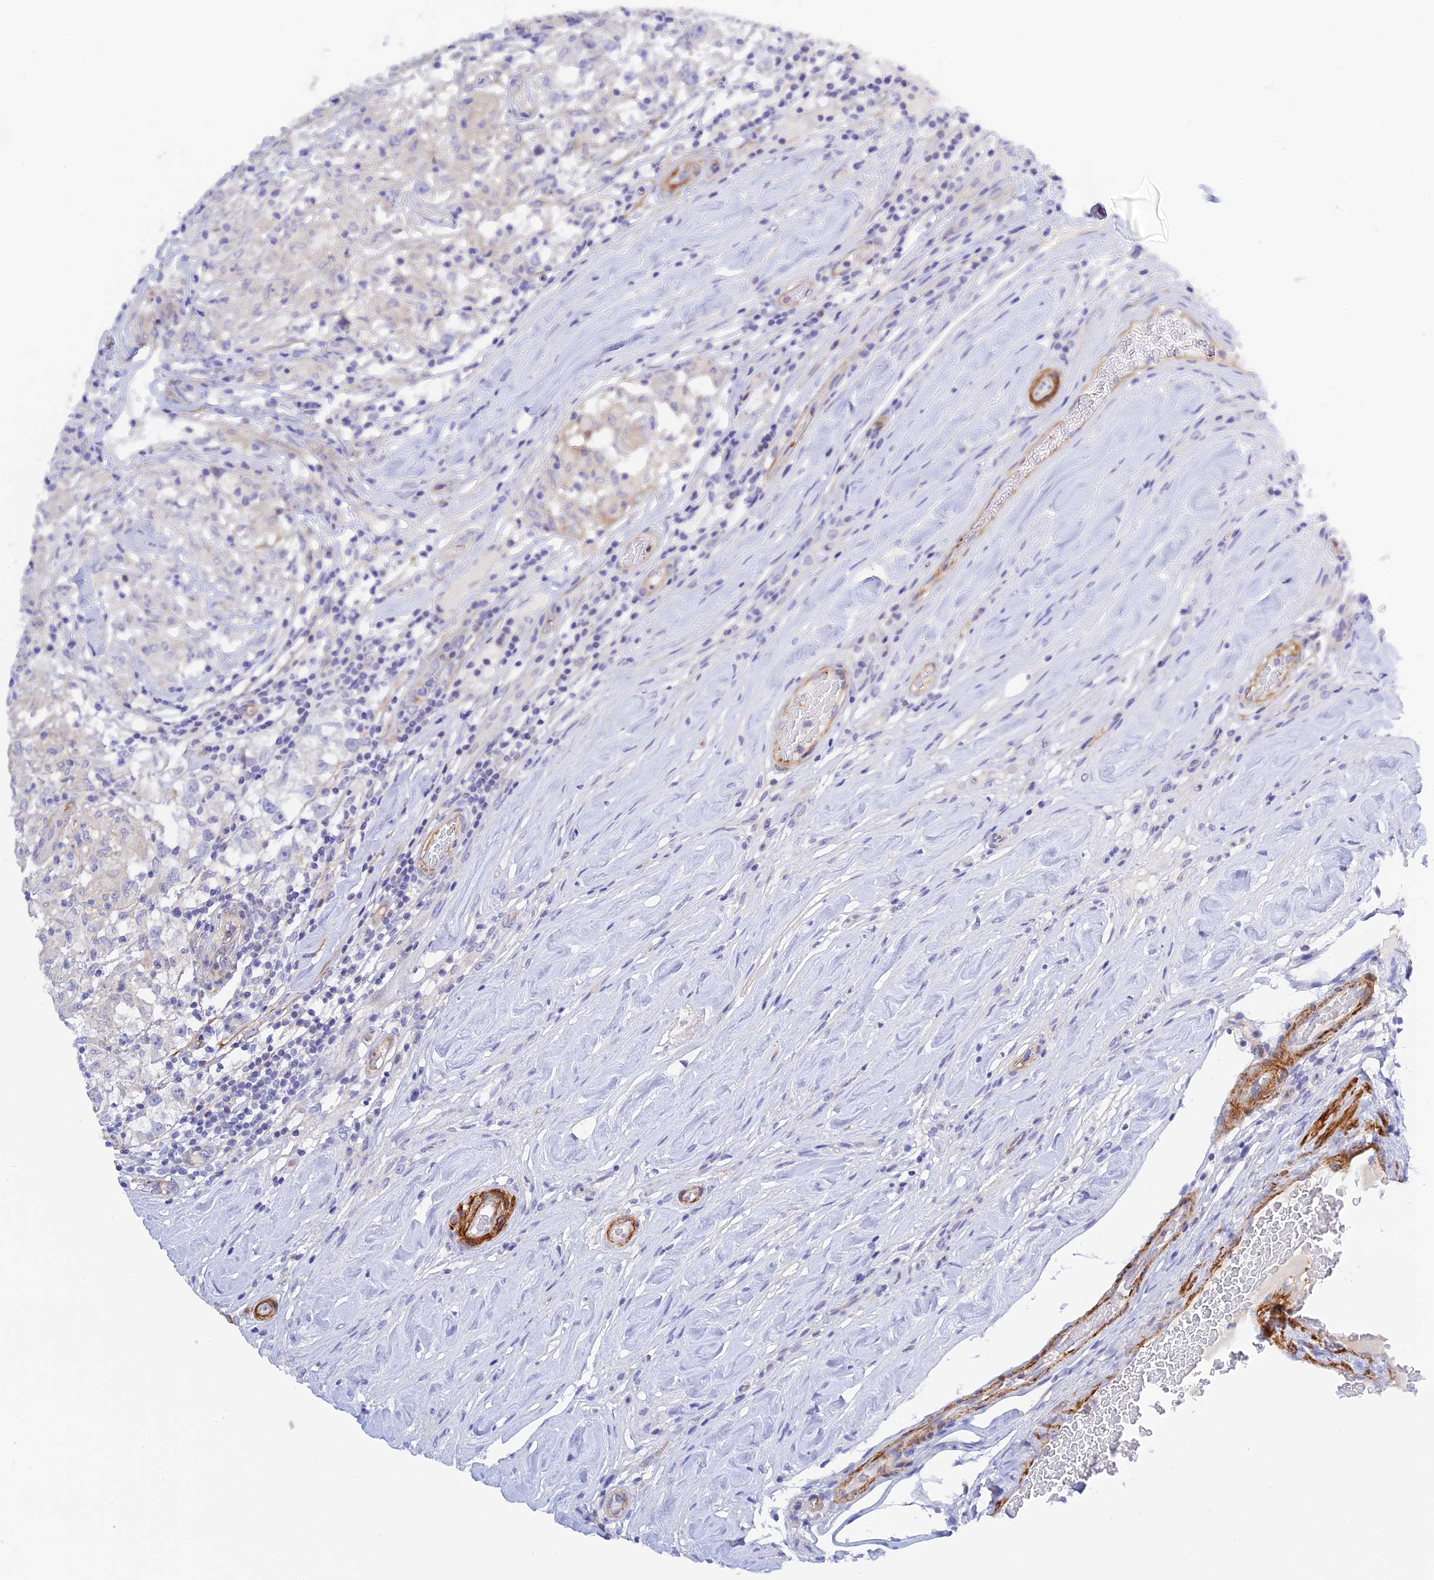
{"staining": {"intensity": "negative", "quantity": "none", "location": "none"}, "tissue": "testis cancer", "cell_type": "Tumor cells", "image_type": "cancer", "snomed": [{"axis": "morphology", "description": "Seminoma, NOS"}, {"axis": "topography", "description": "Testis"}], "caption": "Testis seminoma was stained to show a protein in brown. There is no significant expression in tumor cells.", "gene": "ZDHHC16", "patient": {"sex": "male", "age": 46}}